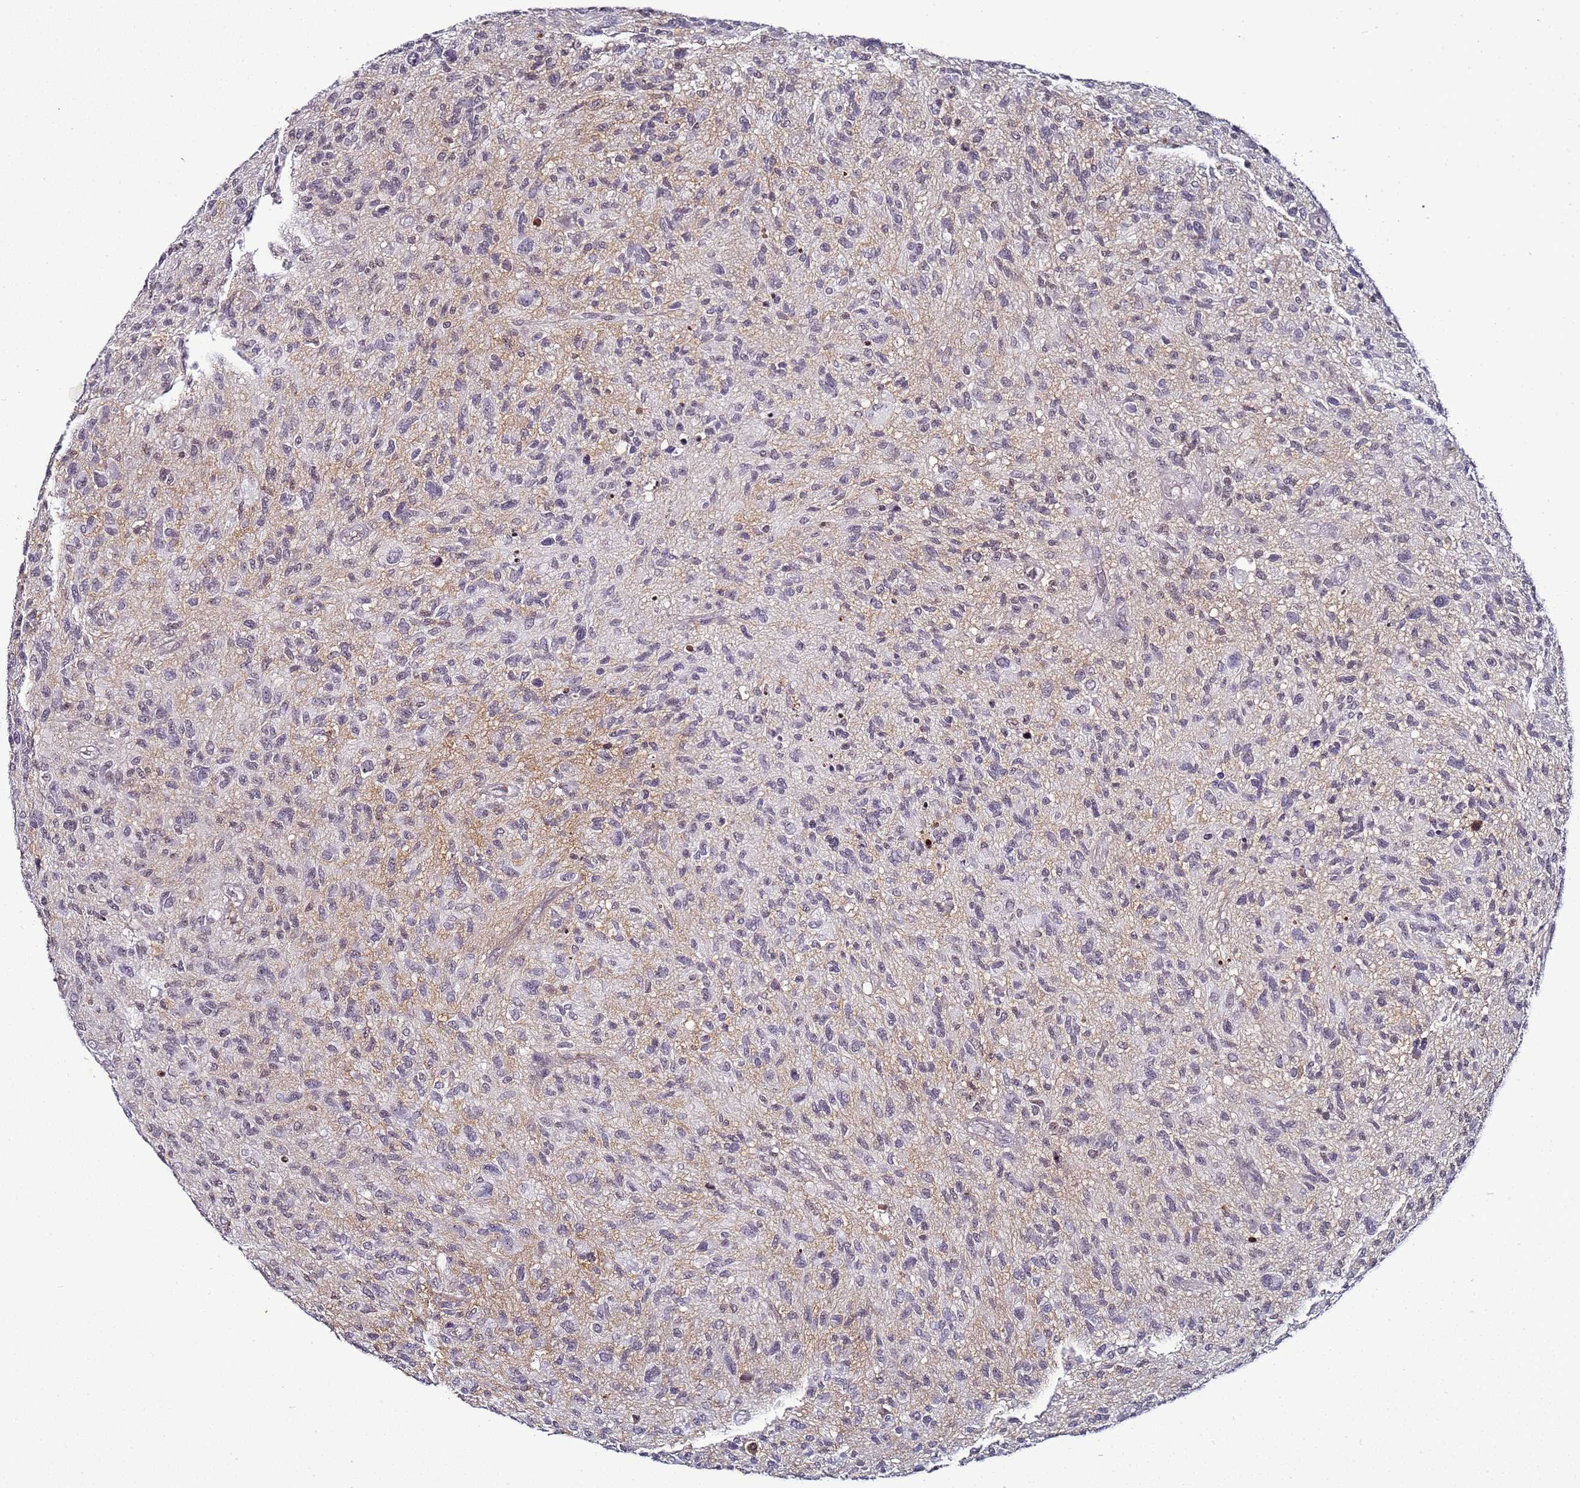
{"staining": {"intensity": "weak", "quantity": "<25%", "location": "nuclear"}, "tissue": "glioma", "cell_type": "Tumor cells", "image_type": "cancer", "snomed": [{"axis": "morphology", "description": "Glioma, malignant, High grade"}, {"axis": "topography", "description": "Brain"}], "caption": "High magnification brightfield microscopy of malignant glioma (high-grade) stained with DAB (3,3'-diaminobenzidine) (brown) and counterstained with hematoxylin (blue): tumor cells show no significant expression. (DAB IHC, high magnification).", "gene": "PSMA7", "patient": {"sex": "male", "age": 47}}